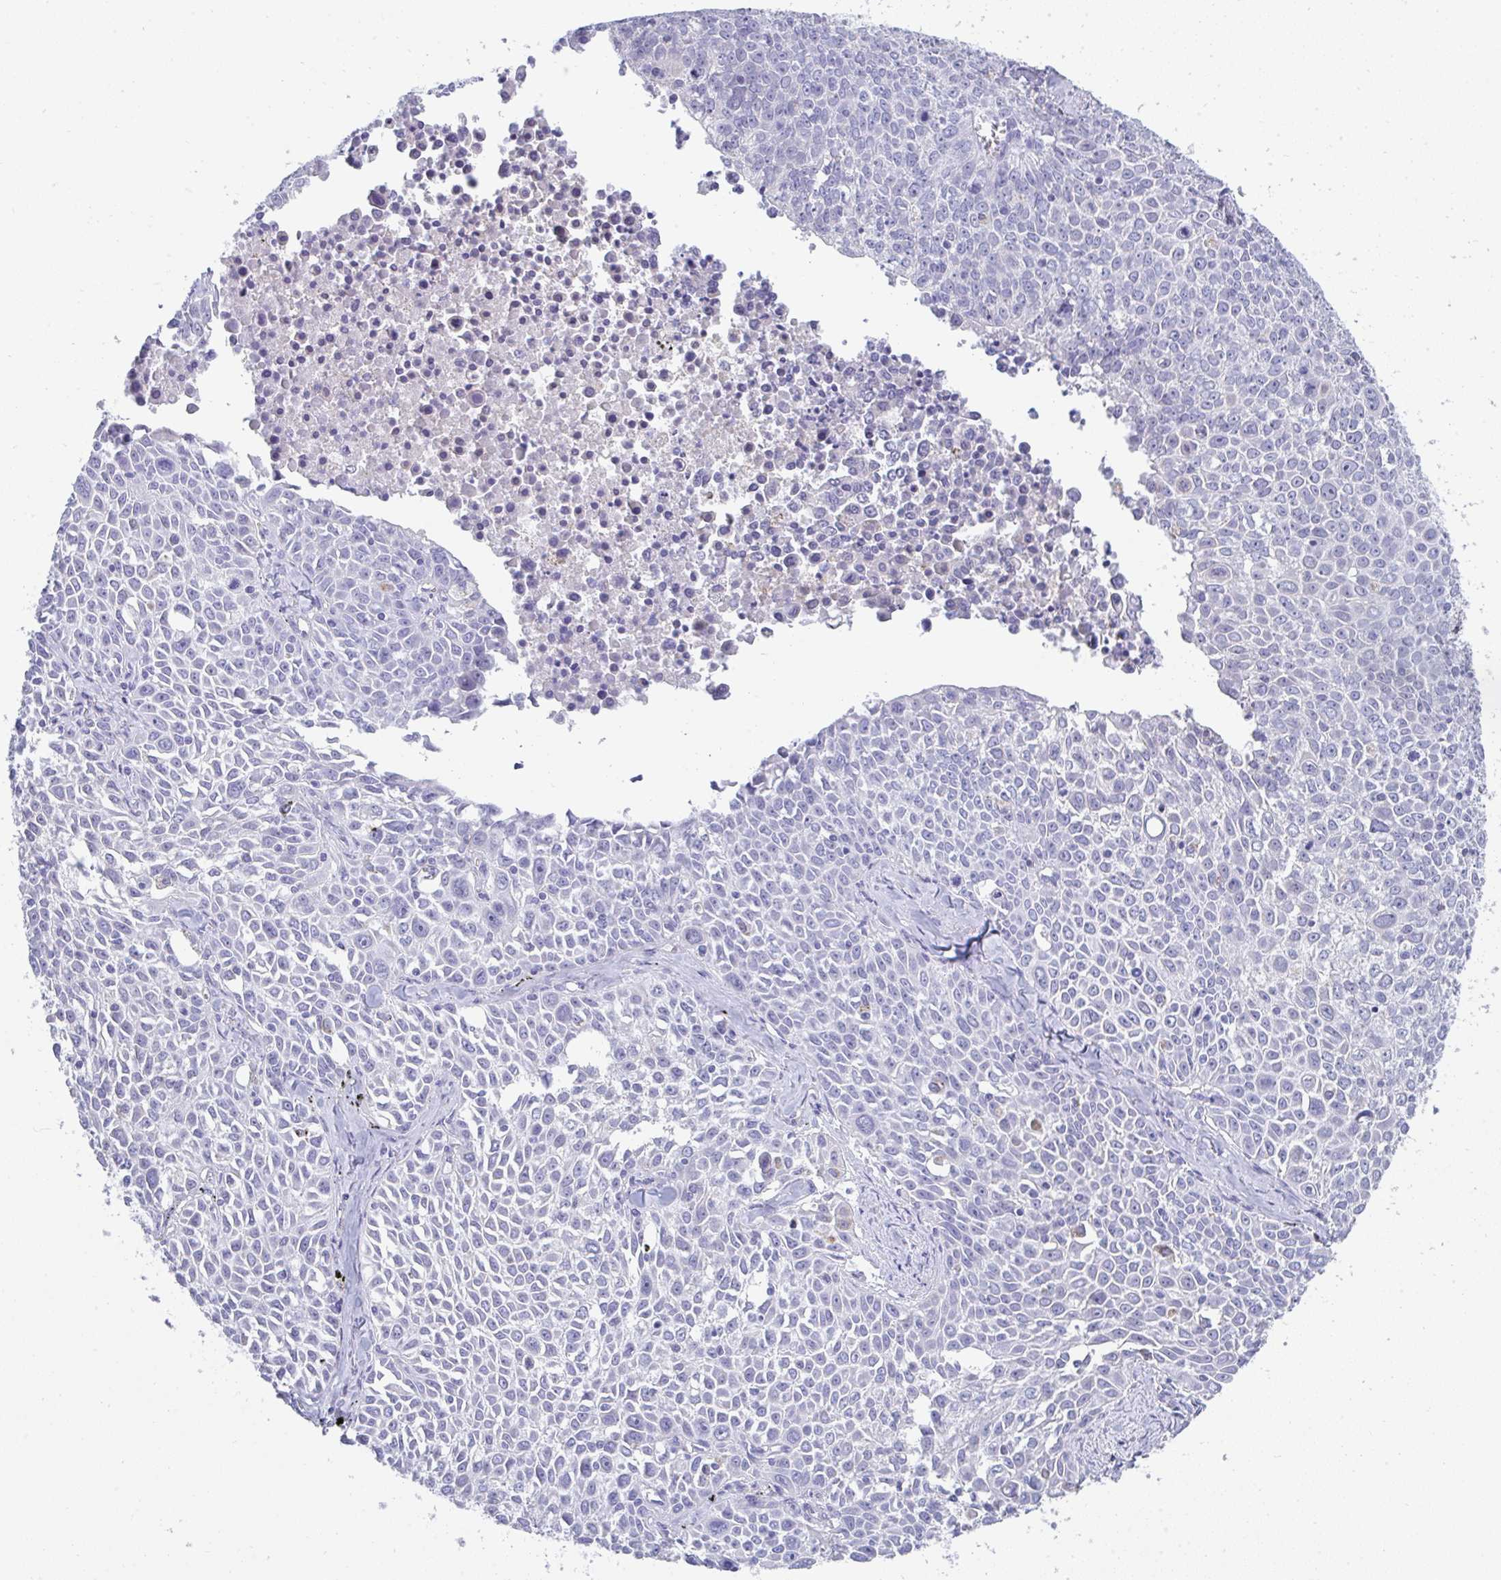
{"staining": {"intensity": "moderate", "quantity": "<25%", "location": "cytoplasmic/membranous"}, "tissue": "lung cancer", "cell_type": "Tumor cells", "image_type": "cancer", "snomed": [{"axis": "morphology", "description": "Squamous cell carcinoma, NOS"}, {"axis": "morphology", "description": "Squamous cell carcinoma, metastatic, NOS"}, {"axis": "topography", "description": "Lymph node"}, {"axis": "topography", "description": "Lung"}], "caption": "Immunohistochemical staining of lung cancer exhibits low levels of moderate cytoplasmic/membranous protein expression in approximately <25% of tumor cells.", "gene": "MGAM2", "patient": {"sex": "female", "age": 62}}